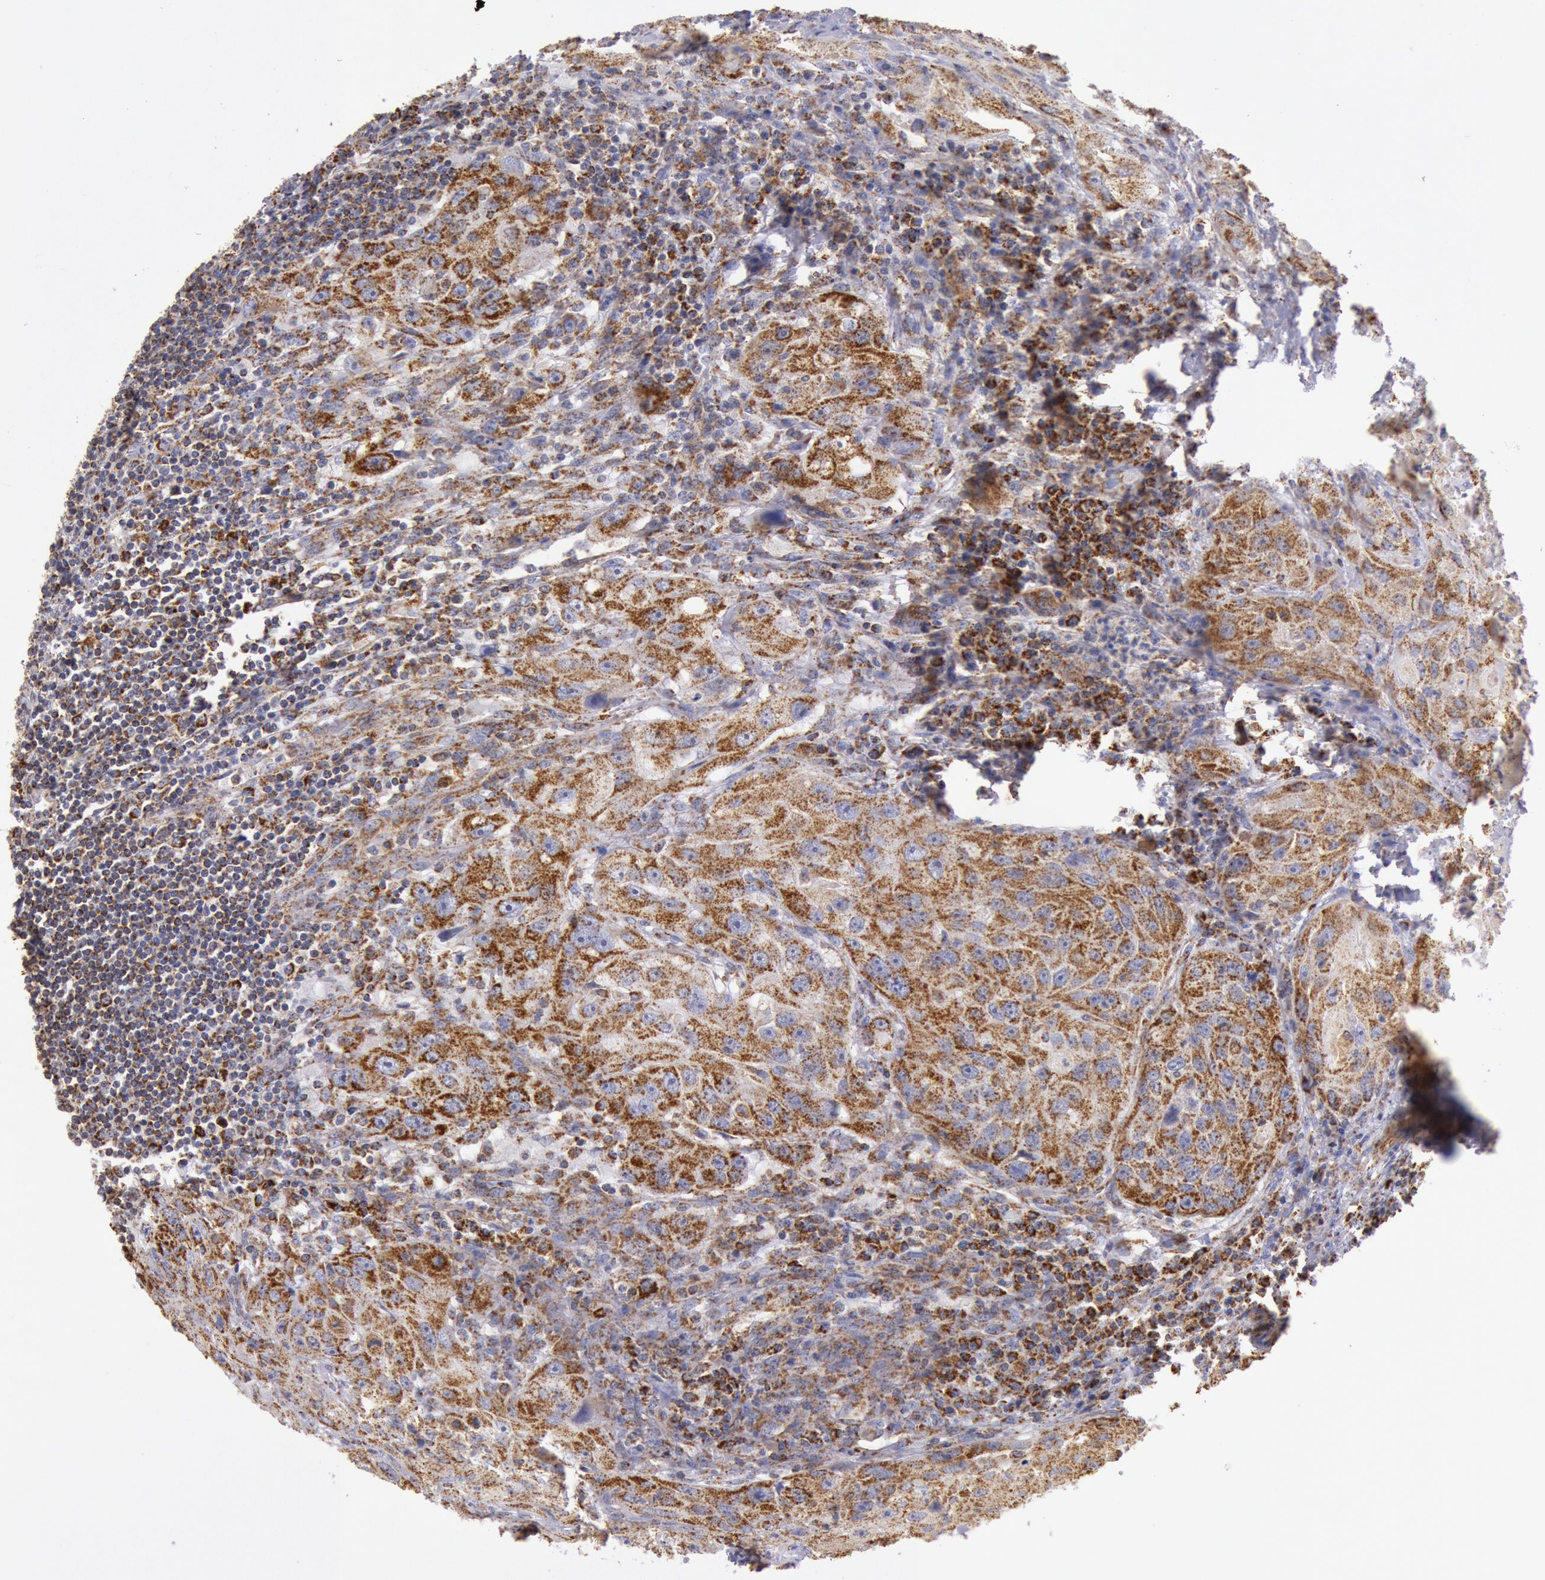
{"staining": {"intensity": "moderate", "quantity": ">75%", "location": "cytoplasmic/membranous"}, "tissue": "head and neck cancer", "cell_type": "Tumor cells", "image_type": "cancer", "snomed": [{"axis": "morphology", "description": "Squamous cell carcinoma, NOS"}, {"axis": "topography", "description": "Head-Neck"}], "caption": "A medium amount of moderate cytoplasmic/membranous staining is identified in approximately >75% of tumor cells in head and neck cancer (squamous cell carcinoma) tissue.", "gene": "CYC1", "patient": {"sex": "male", "age": 64}}